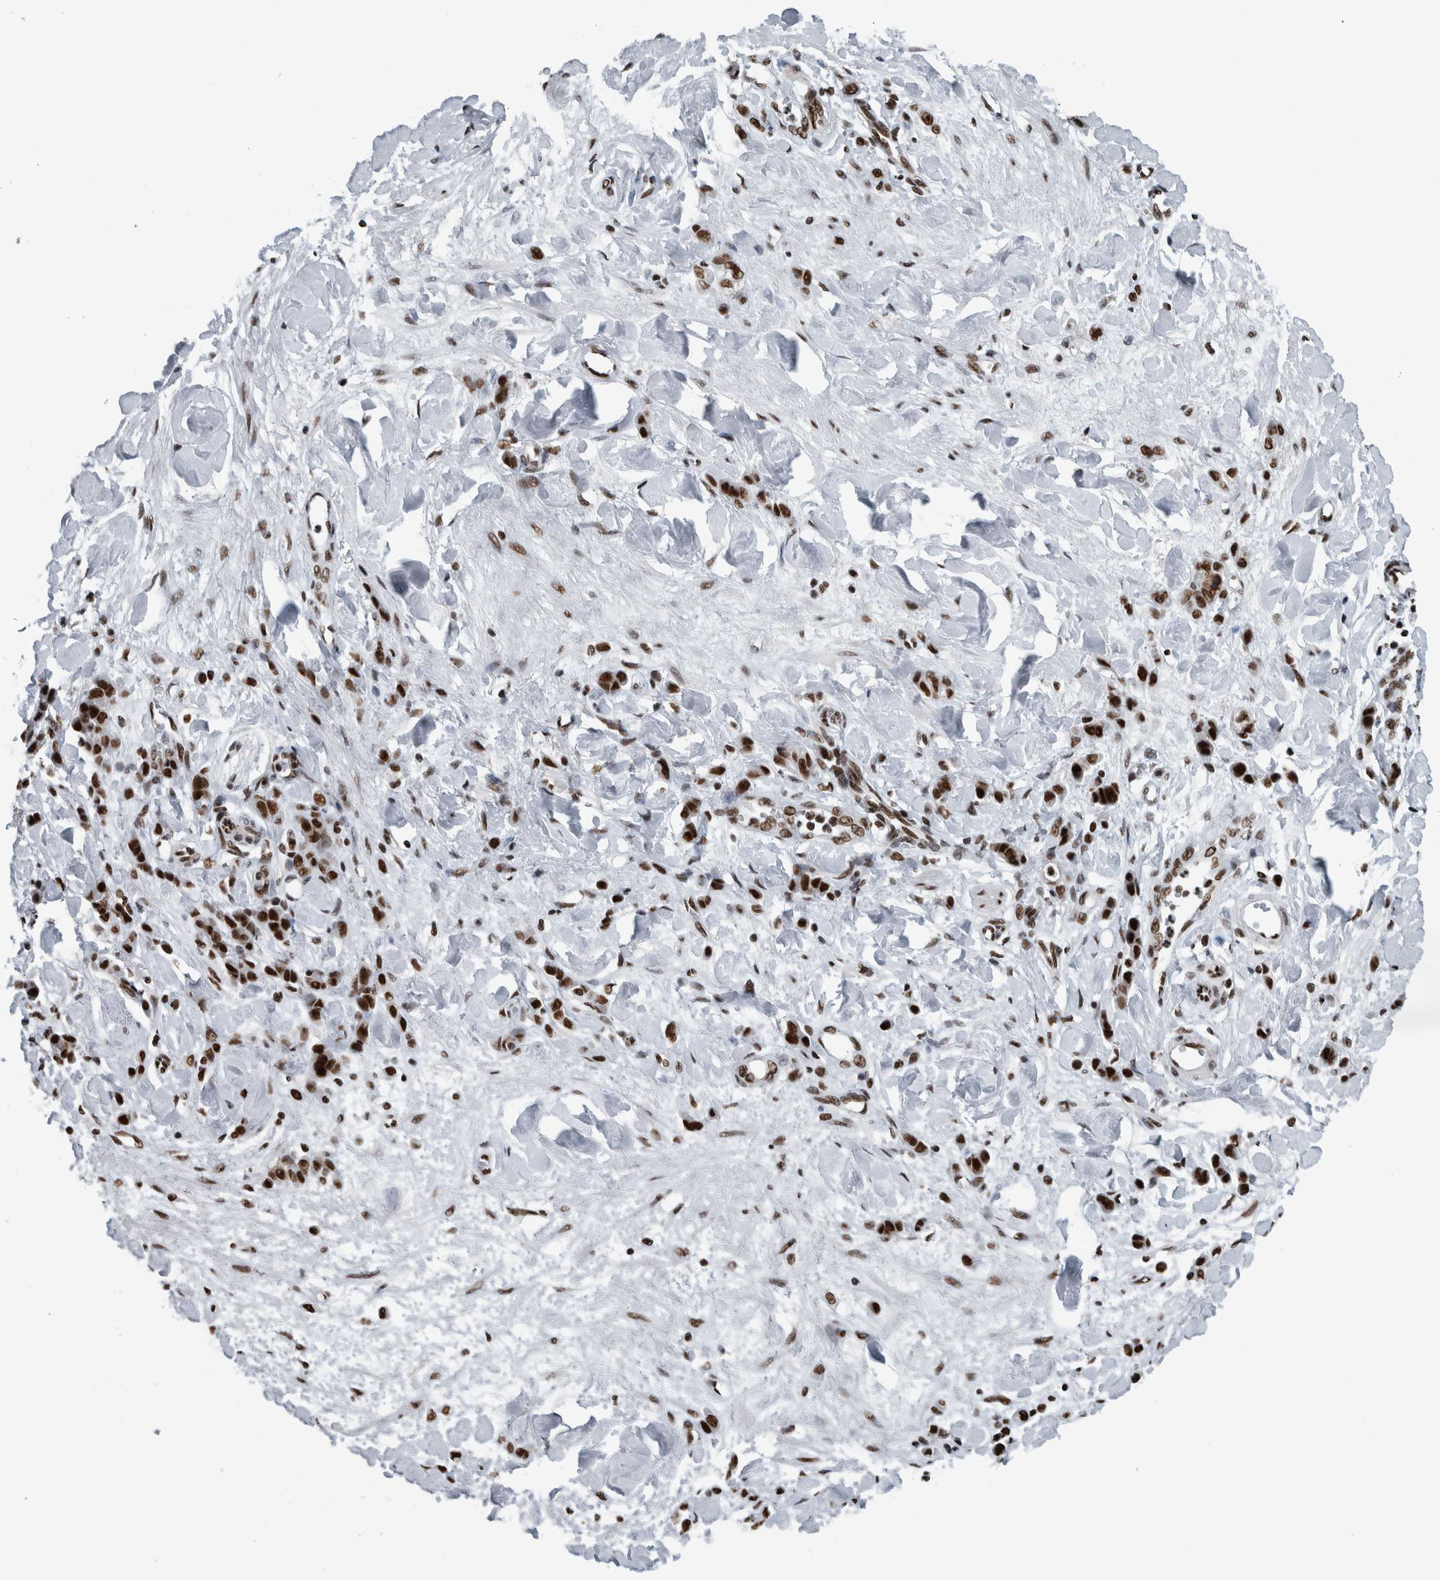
{"staining": {"intensity": "strong", "quantity": ">75%", "location": "nuclear"}, "tissue": "stomach cancer", "cell_type": "Tumor cells", "image_type": "cancer", "snomed": [{"axis": "morphology", "description": "Normal tissue, NOS"}, {"axis": "morphology", "description": "Adenocarcinoma, NOS"}, {"axis": "topography", "description": "Stomach"}], "caption": "Immunohistochemistry (IHC) (DAB) staining of human stomach adenocarcinoma shows strong nuclear protein staining in about >75% of tumor cells.", "gene": "DNMT3A", "patient": {"sex": "male", "age": 82}}